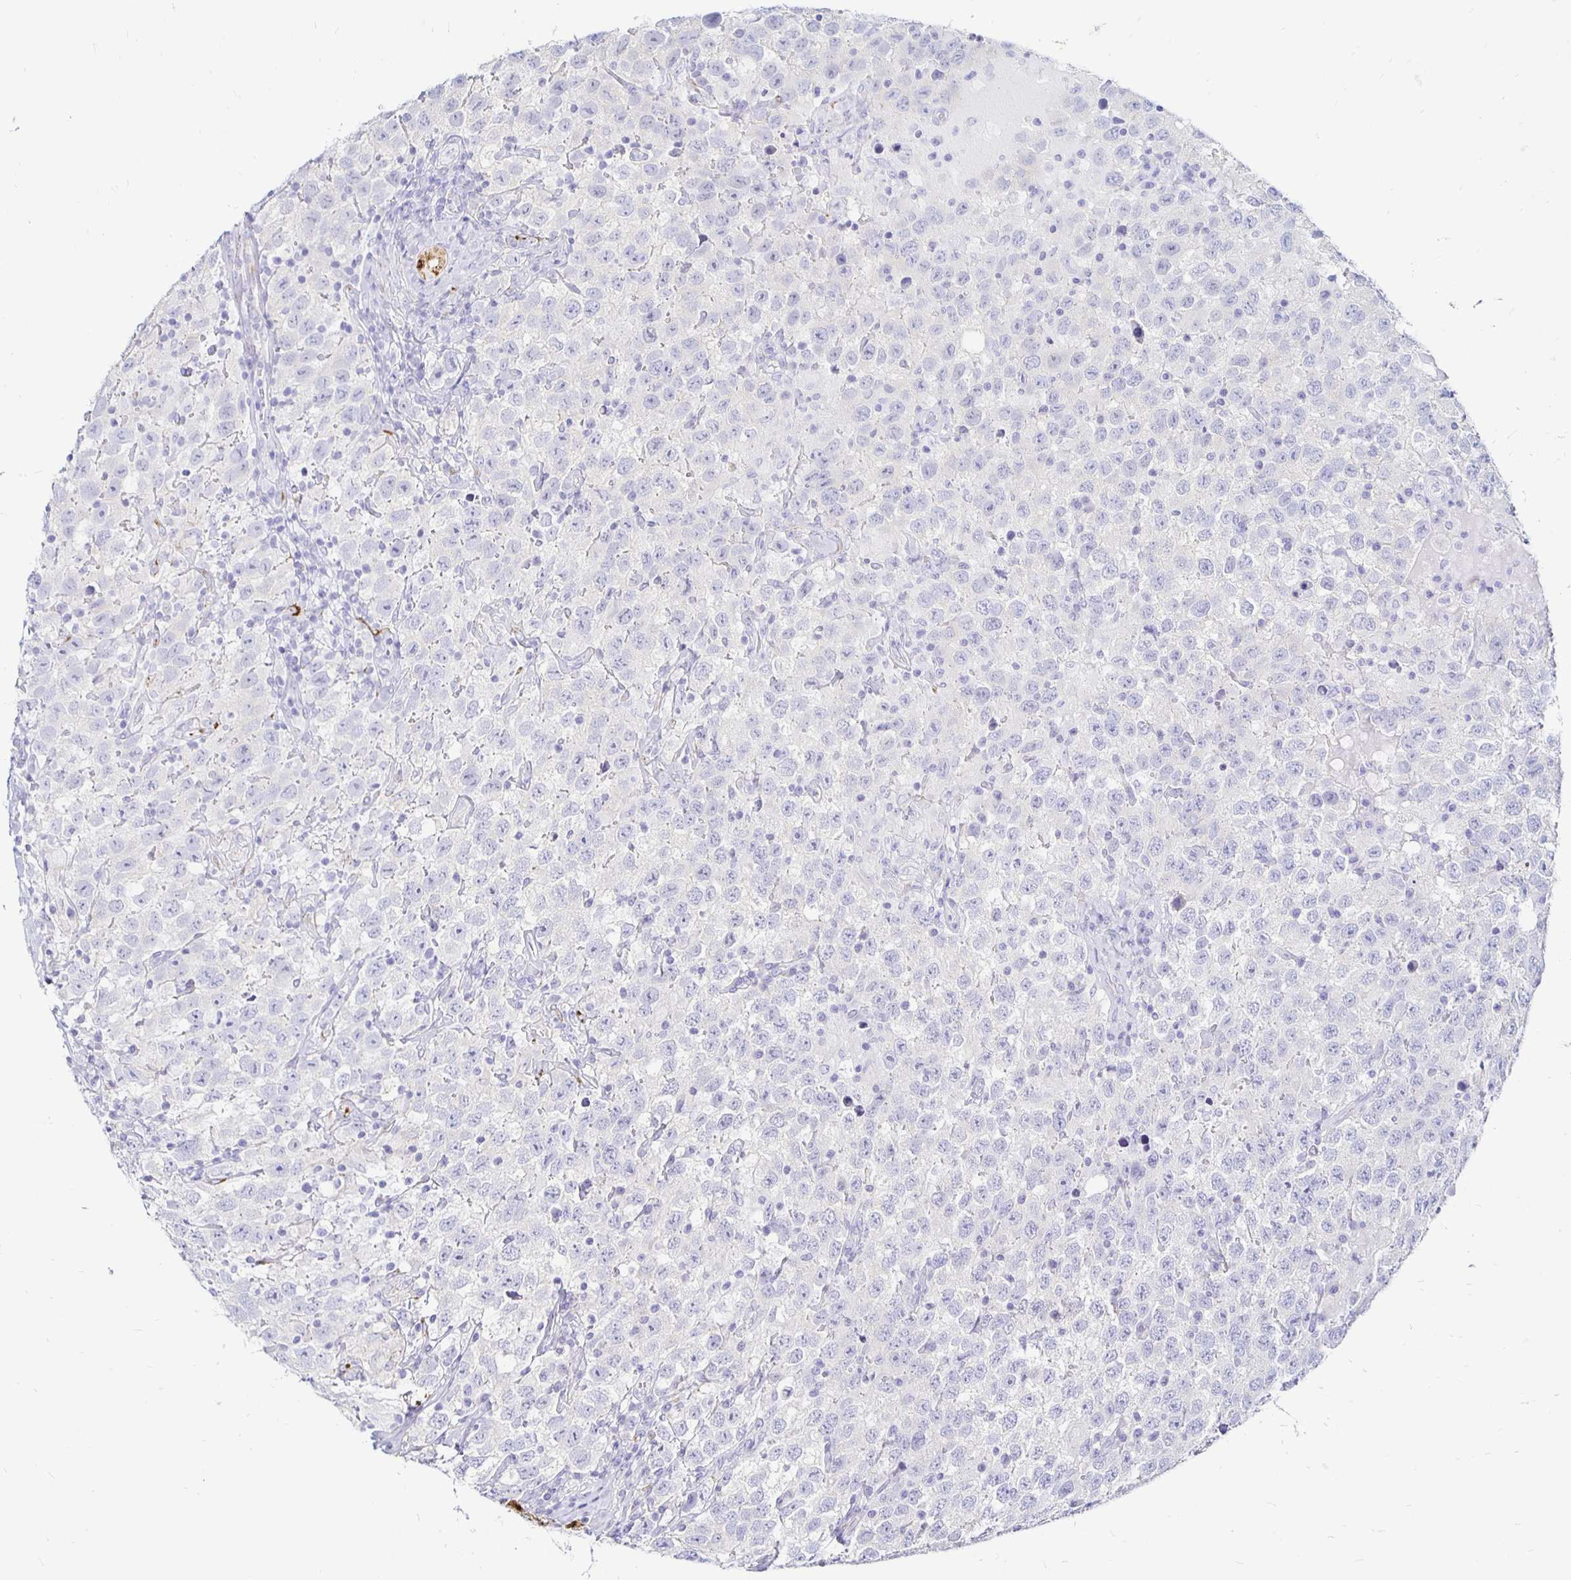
{"staining": {"intensity": "negative", "quantity": "none", "location": "none"}, "tissue": "testis cancer", "cell_type": "Tumor cells", "image_type": "cancer", "snomed": [{"axis": "morphology", "description": "Seminoma, NOS"}, {"axis": "topography", "description": "Testis"}], "caption": "A high-resolution image shows immunohistochemistry staining of testis cancer (seminoma), which demonstrates no significant expression in tumor cells. The staining is performed using DAB (3,3'-diaminobenzidine) brown chromogen with nuclei counter-stained in using hematoxylin.", "gene": "TIMP1", "patient": {"sex": "male", "age": 41}}